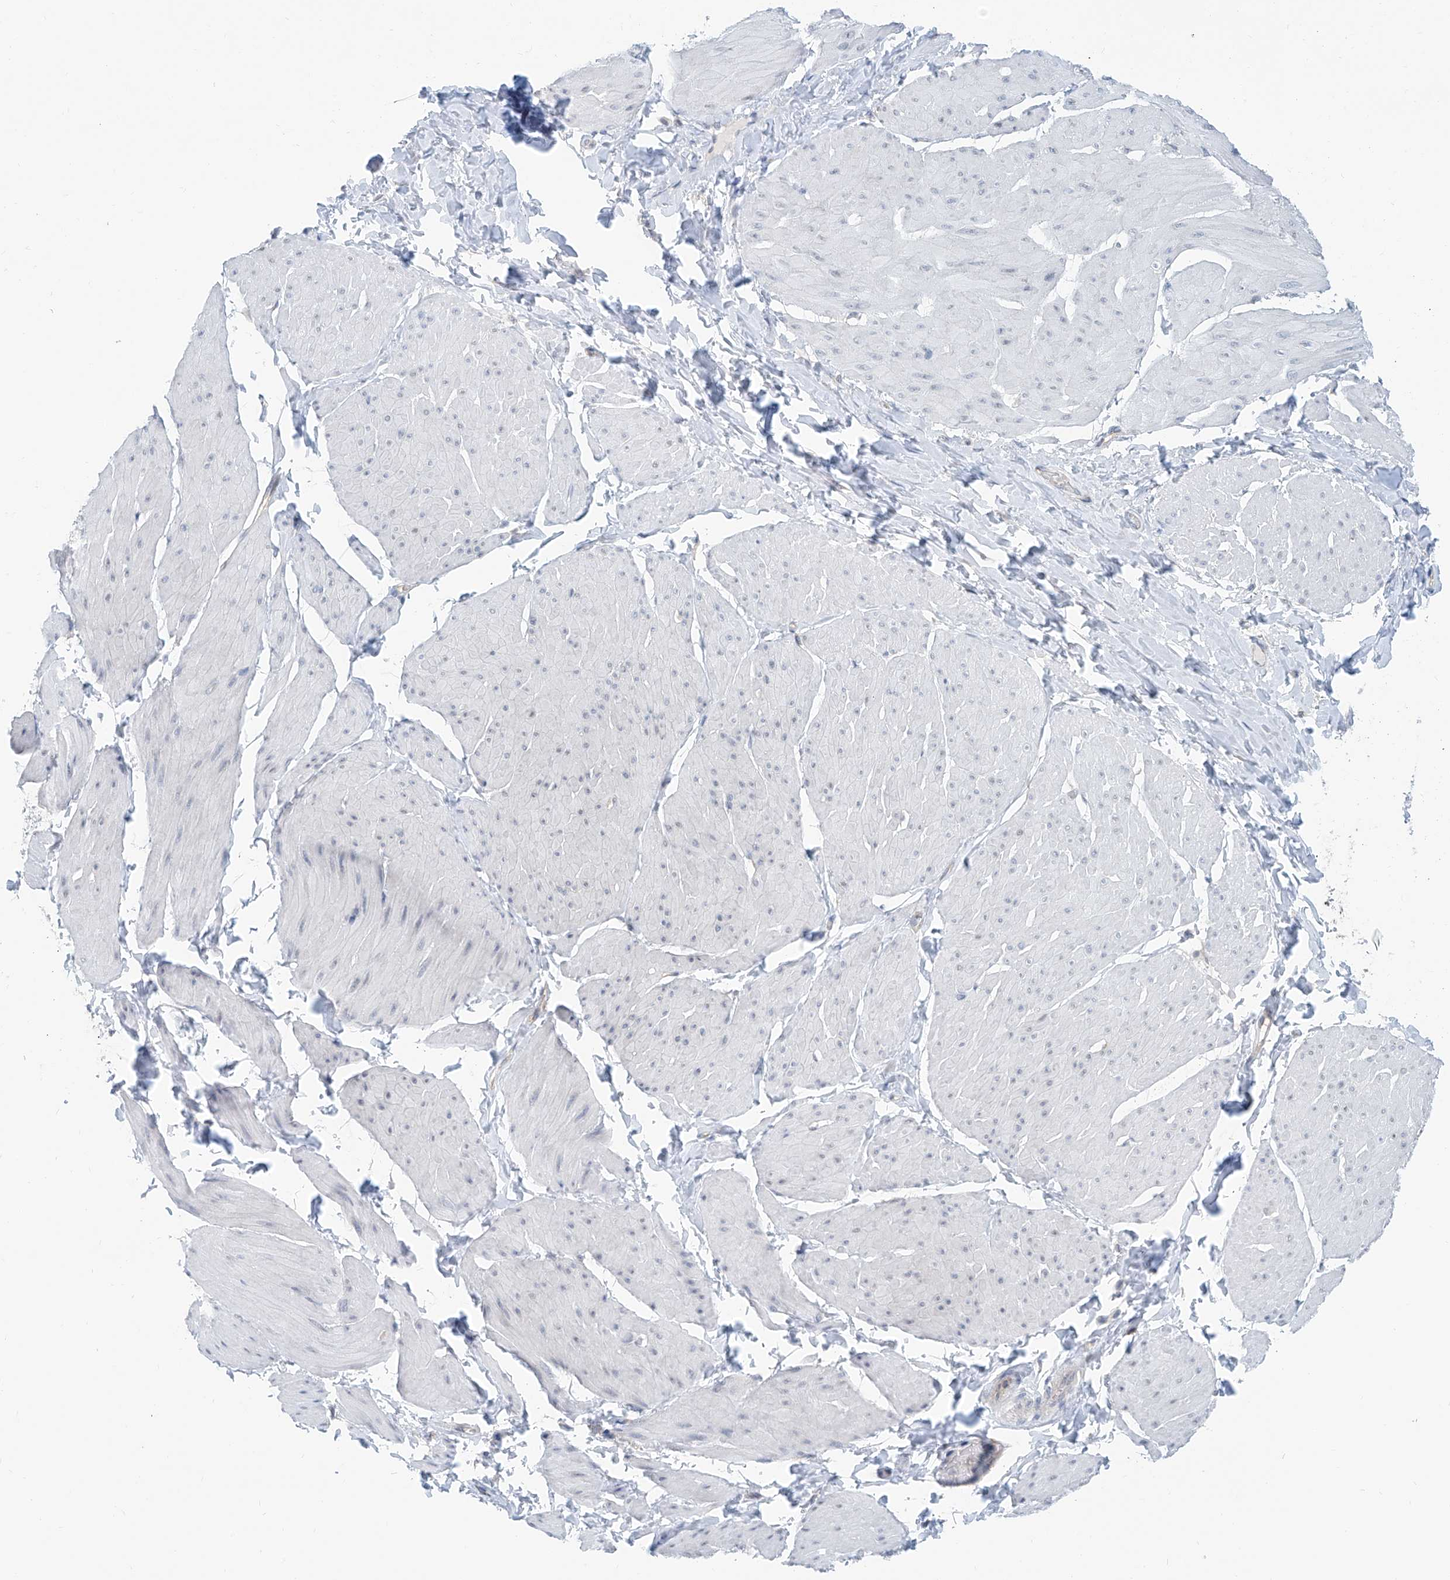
{"staining": {"intensity": "negative", "quantity": "none", "location": "none"}, "tissue": "smooth muscle", "cell_type": "Smooth muscle cells", "image_type": "normal", "snomed": [{"axis": "morphology", "description": "Urothelial carcinoma, High grade"}, {"axis": "topography", "description": "Urinary bladder"}], "caption": "High power microscopy image of an immunohistochemistry (IHC) photomicrograph of benign smooth muscle, revealing no significant expression in smooth muscle cells.", "gene": "KCNK10", "patient": {"sex": "male", "age": 46}}